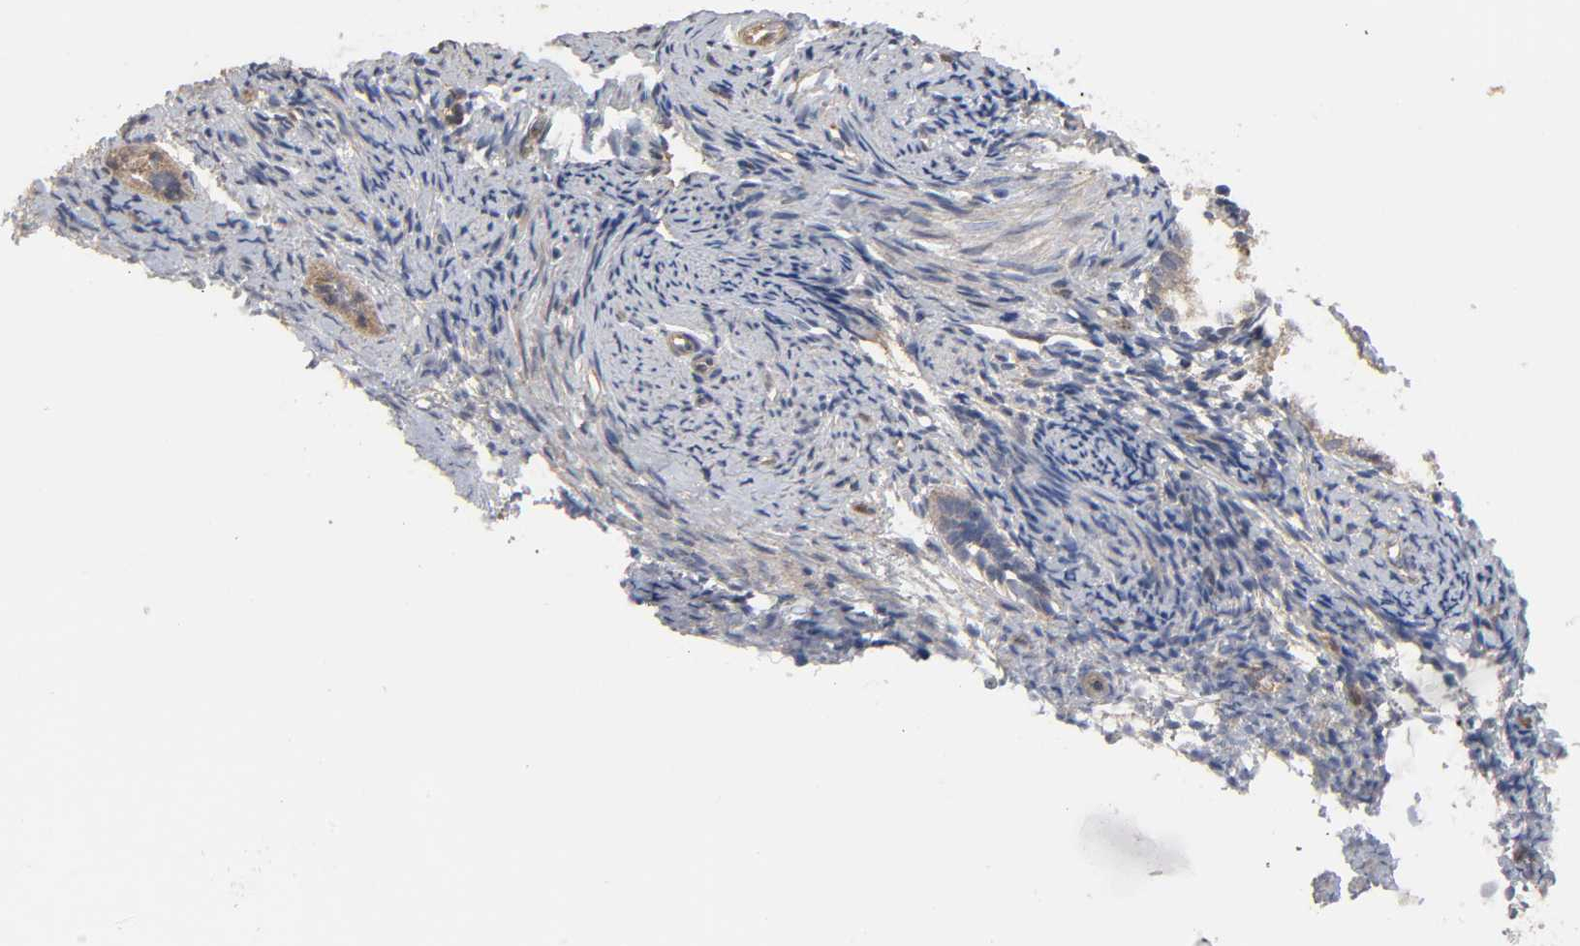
{"staining": {"intensity": "moderate", "quantity": "25%-75%", "location": "cytoplasmic/membranous"}, "tissue": "endometrium", "cell_type": "Cells in endometrial stroma", "image_type": "normal", "snomed": [{"axis": "morphology", "description": "Normal tissue, NOS"}, {"axis": "topography", "description": "Smooth muscle"}, {"axis": "topography", "description": "Endometrium"}], "caption": "Benign endometrium reveals moderate cytoplasmic/membranous positivity in about 25%-75% of cells in endometrial stroma.", "gene": "SH3GLB1", "patient": {"sex": "female", "age": 57}}